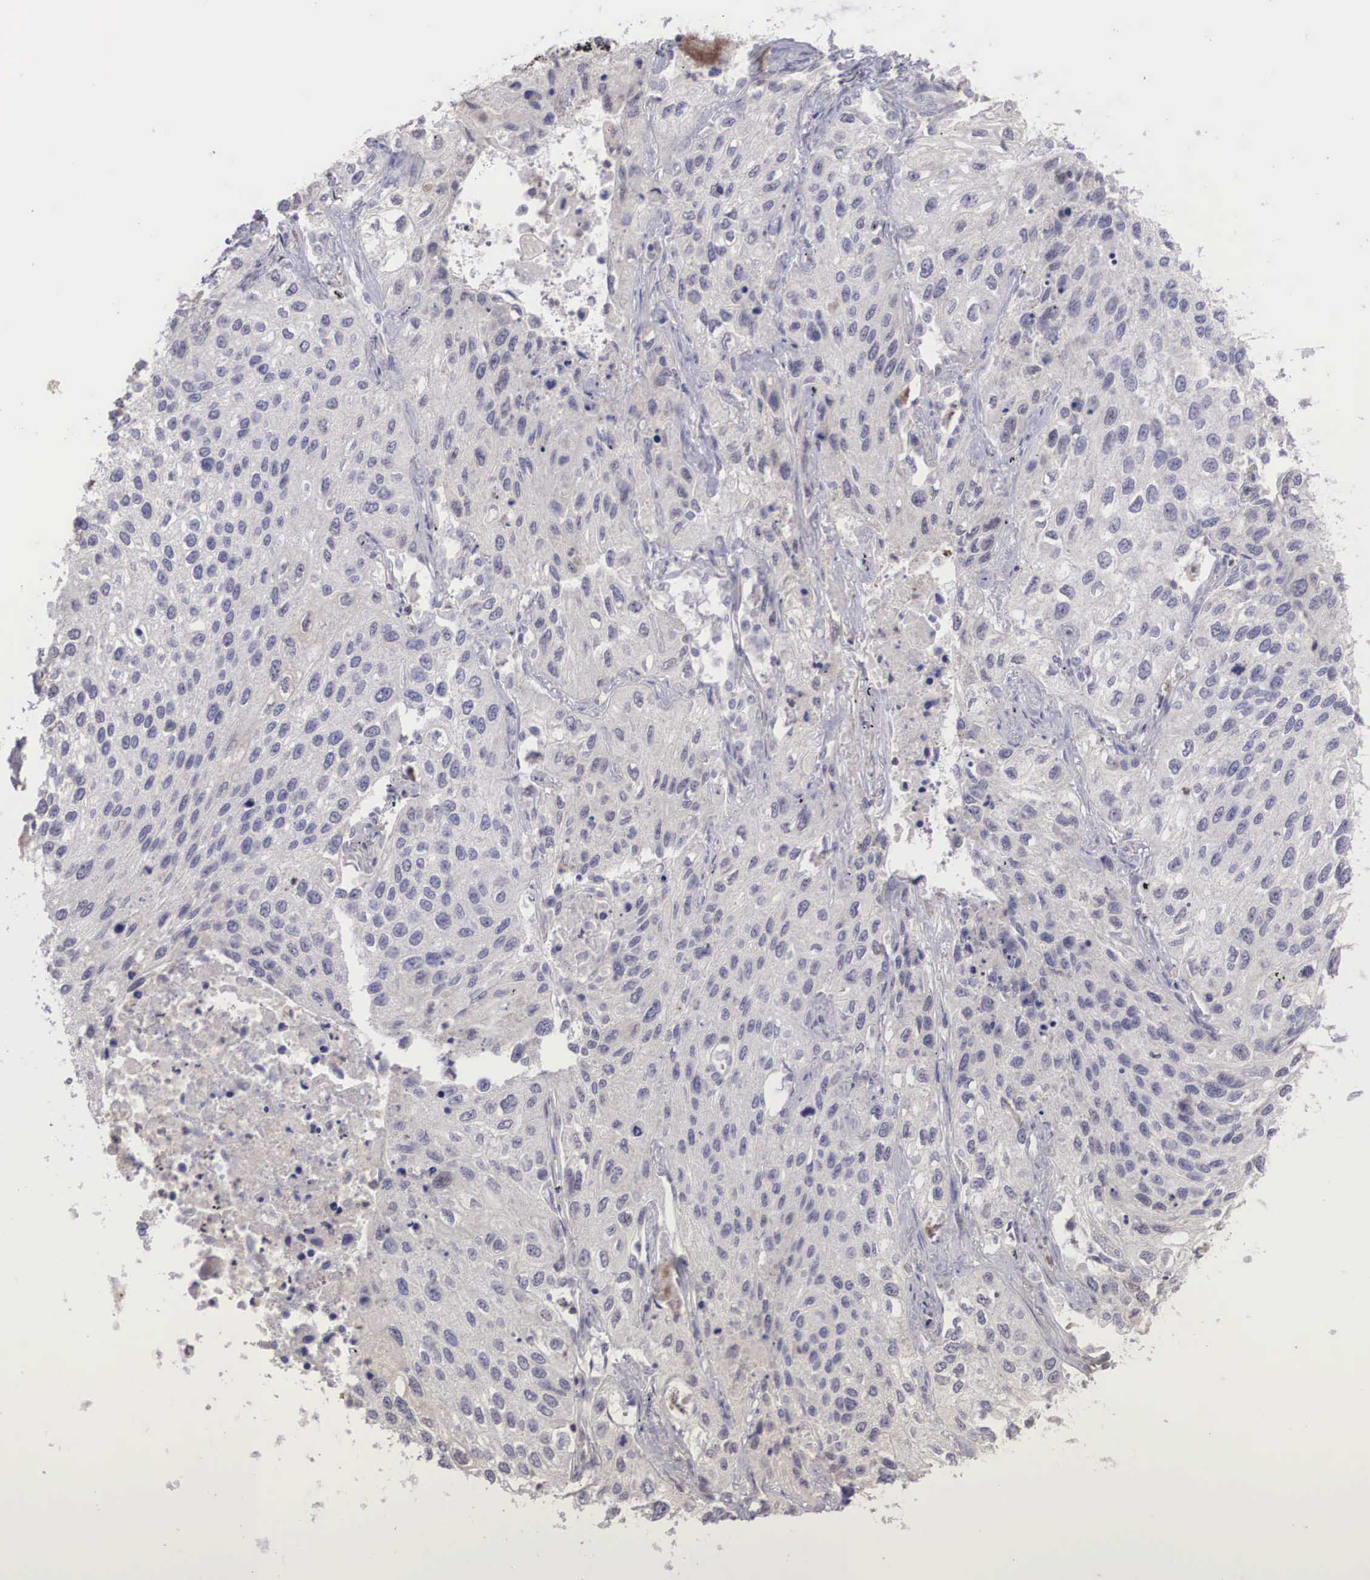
{"staining": {"intensity": "negative", "quantity": "none", "location": "none"}, "tissue": "lung cancer", "cell_type": "Tumor cells", "image_type": "cancer", "snomed": [{"axis": "morphology", "description": "Squamous cell carcinoma, NOS"}, {"axis": "topography", "description": "Lung"}], "caption": "There is no significant staining in tumor cells of lung squamous cell carcinoma.", "gene": "DNAJB7", "patient": {"sex": "male", "age": 75}}